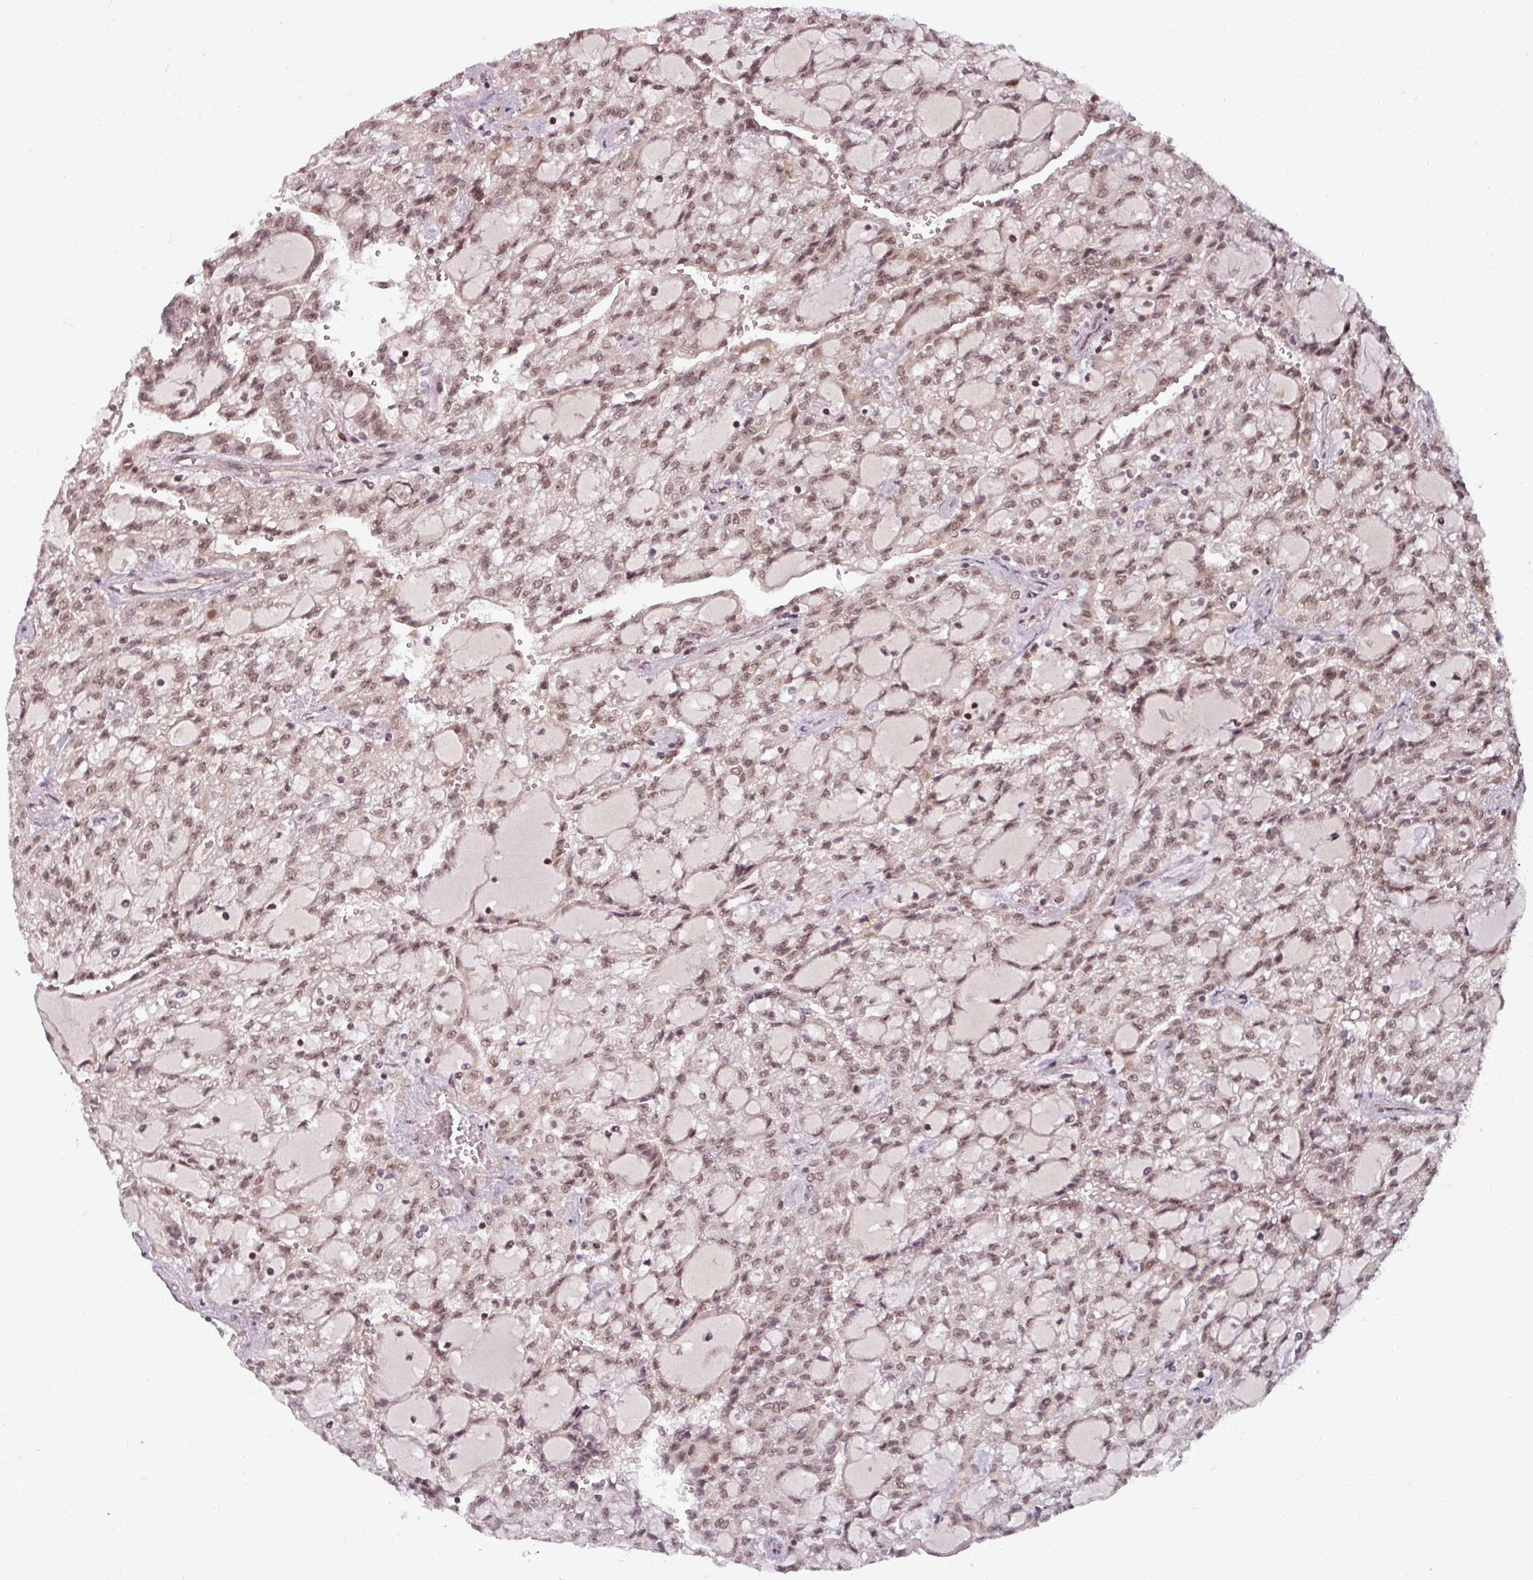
{"staining": {"intensity": "moderate", "quantity": ">75%", "location": "nuclear"}, "tissue": "renal cancer", "cell_type": "Tumor cells", "image_type": "cancer", "snomed": [{"axis": "morphology", "description": "Adenocarcinoma, NOS"}, {"axis": "topography", "description": "Kidney"}], "caption": "About >75% of tumor cells in renal cancer (adenocarcinoma) show moderate nuclear protein positivity as visualized by brown immunohistochemical staining.", "gene": "SWI5", "patient": {"sex": "male", "age": 63}}